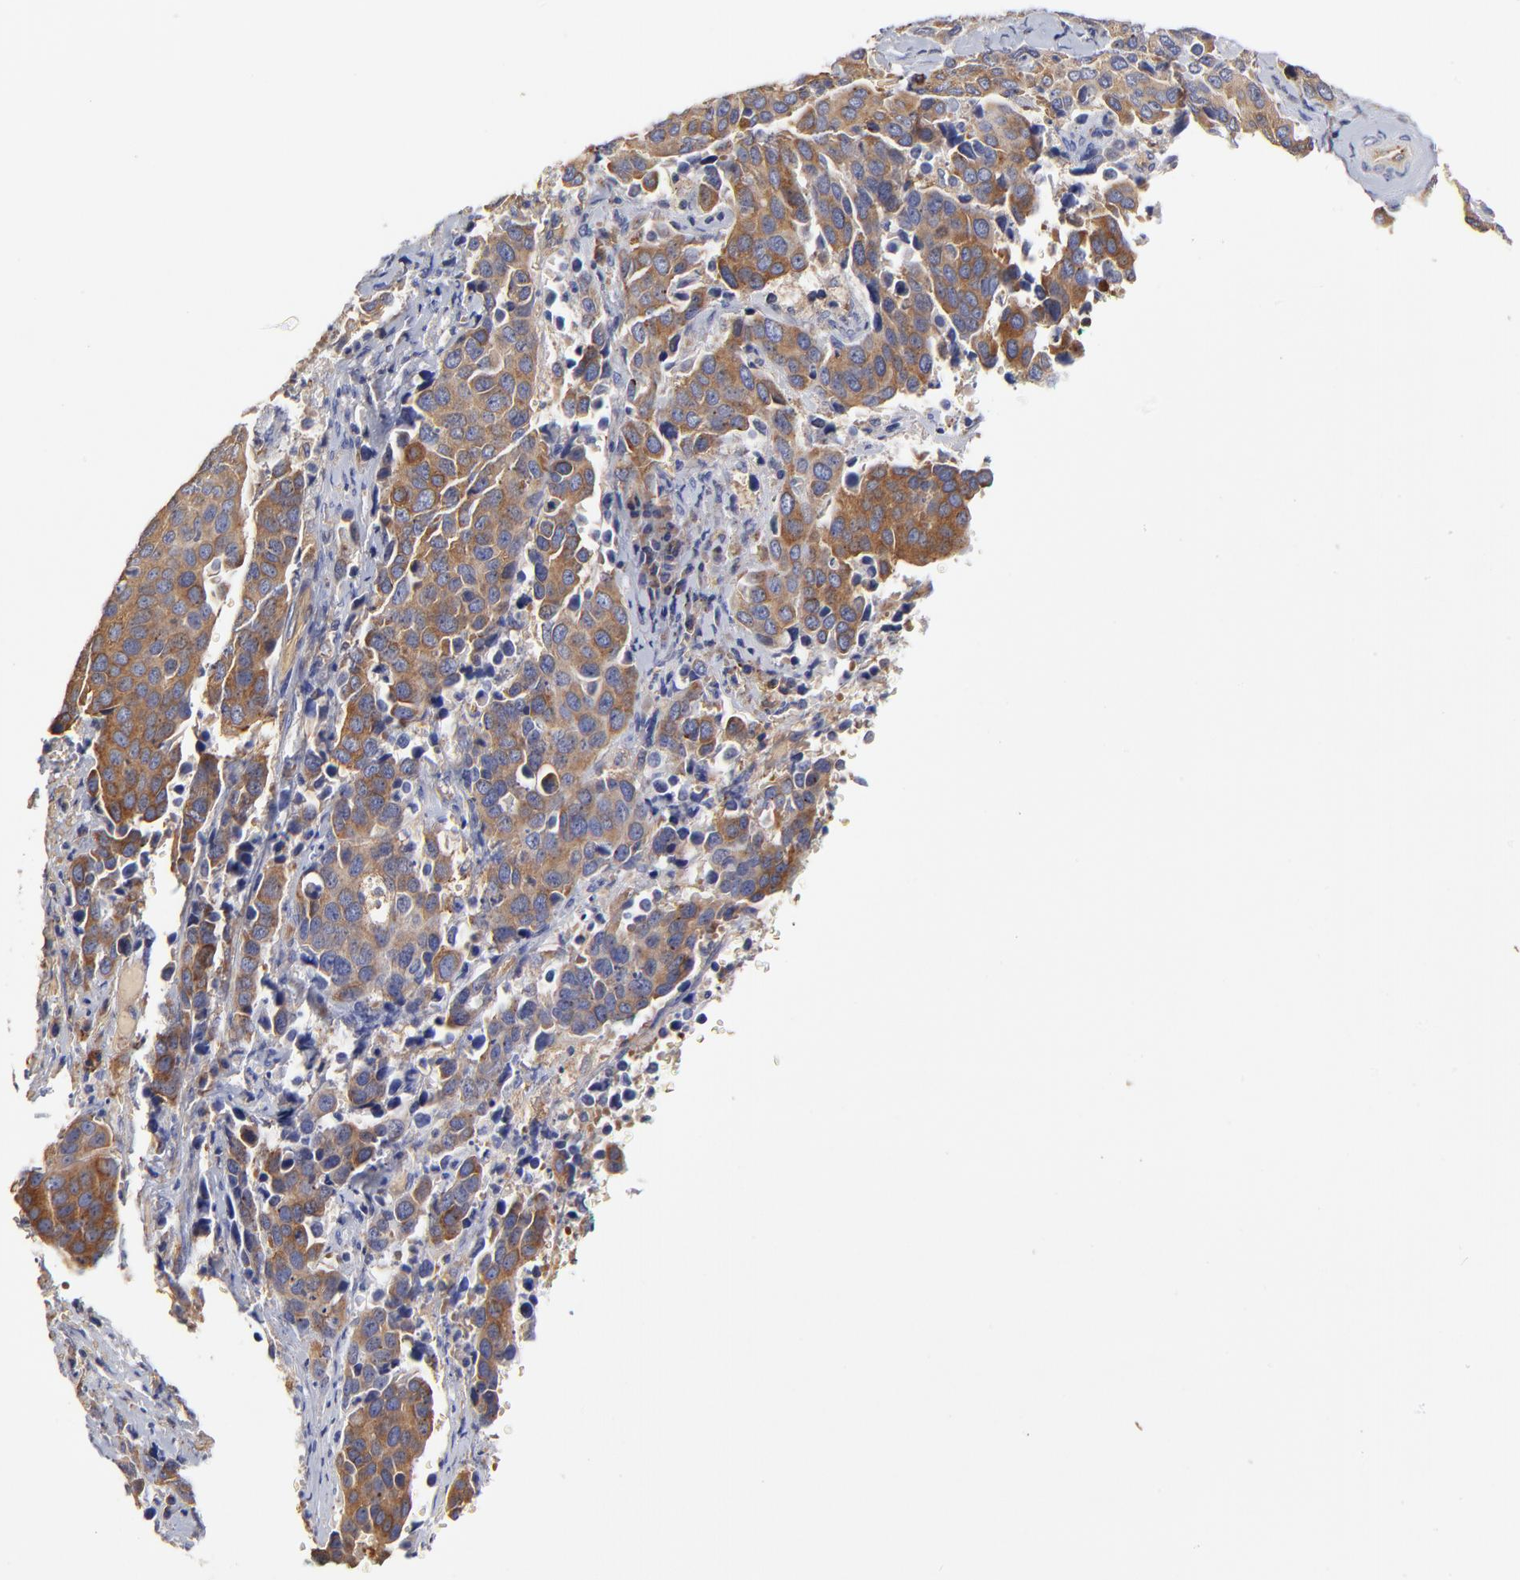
{"staining": {"intensity": "moderate", "quantity": ">75%", "location": "cytoplasmic/membranous"}, "tissue": "cervical cancer", "cell_type": "Tumor cells", "image_type": "cancer", "snomed": [{"axis": "morphology", "description": "Squamous cell carcinoma, NOS"}, {"axis": "topography", "description": "Cervix"}], "caption": "Cervical cancer stained with a protein marker demonstrates moderate staining in tumor cells.", "gene": "CD2AP", "patient": {"sex": "female", "age": 54}}